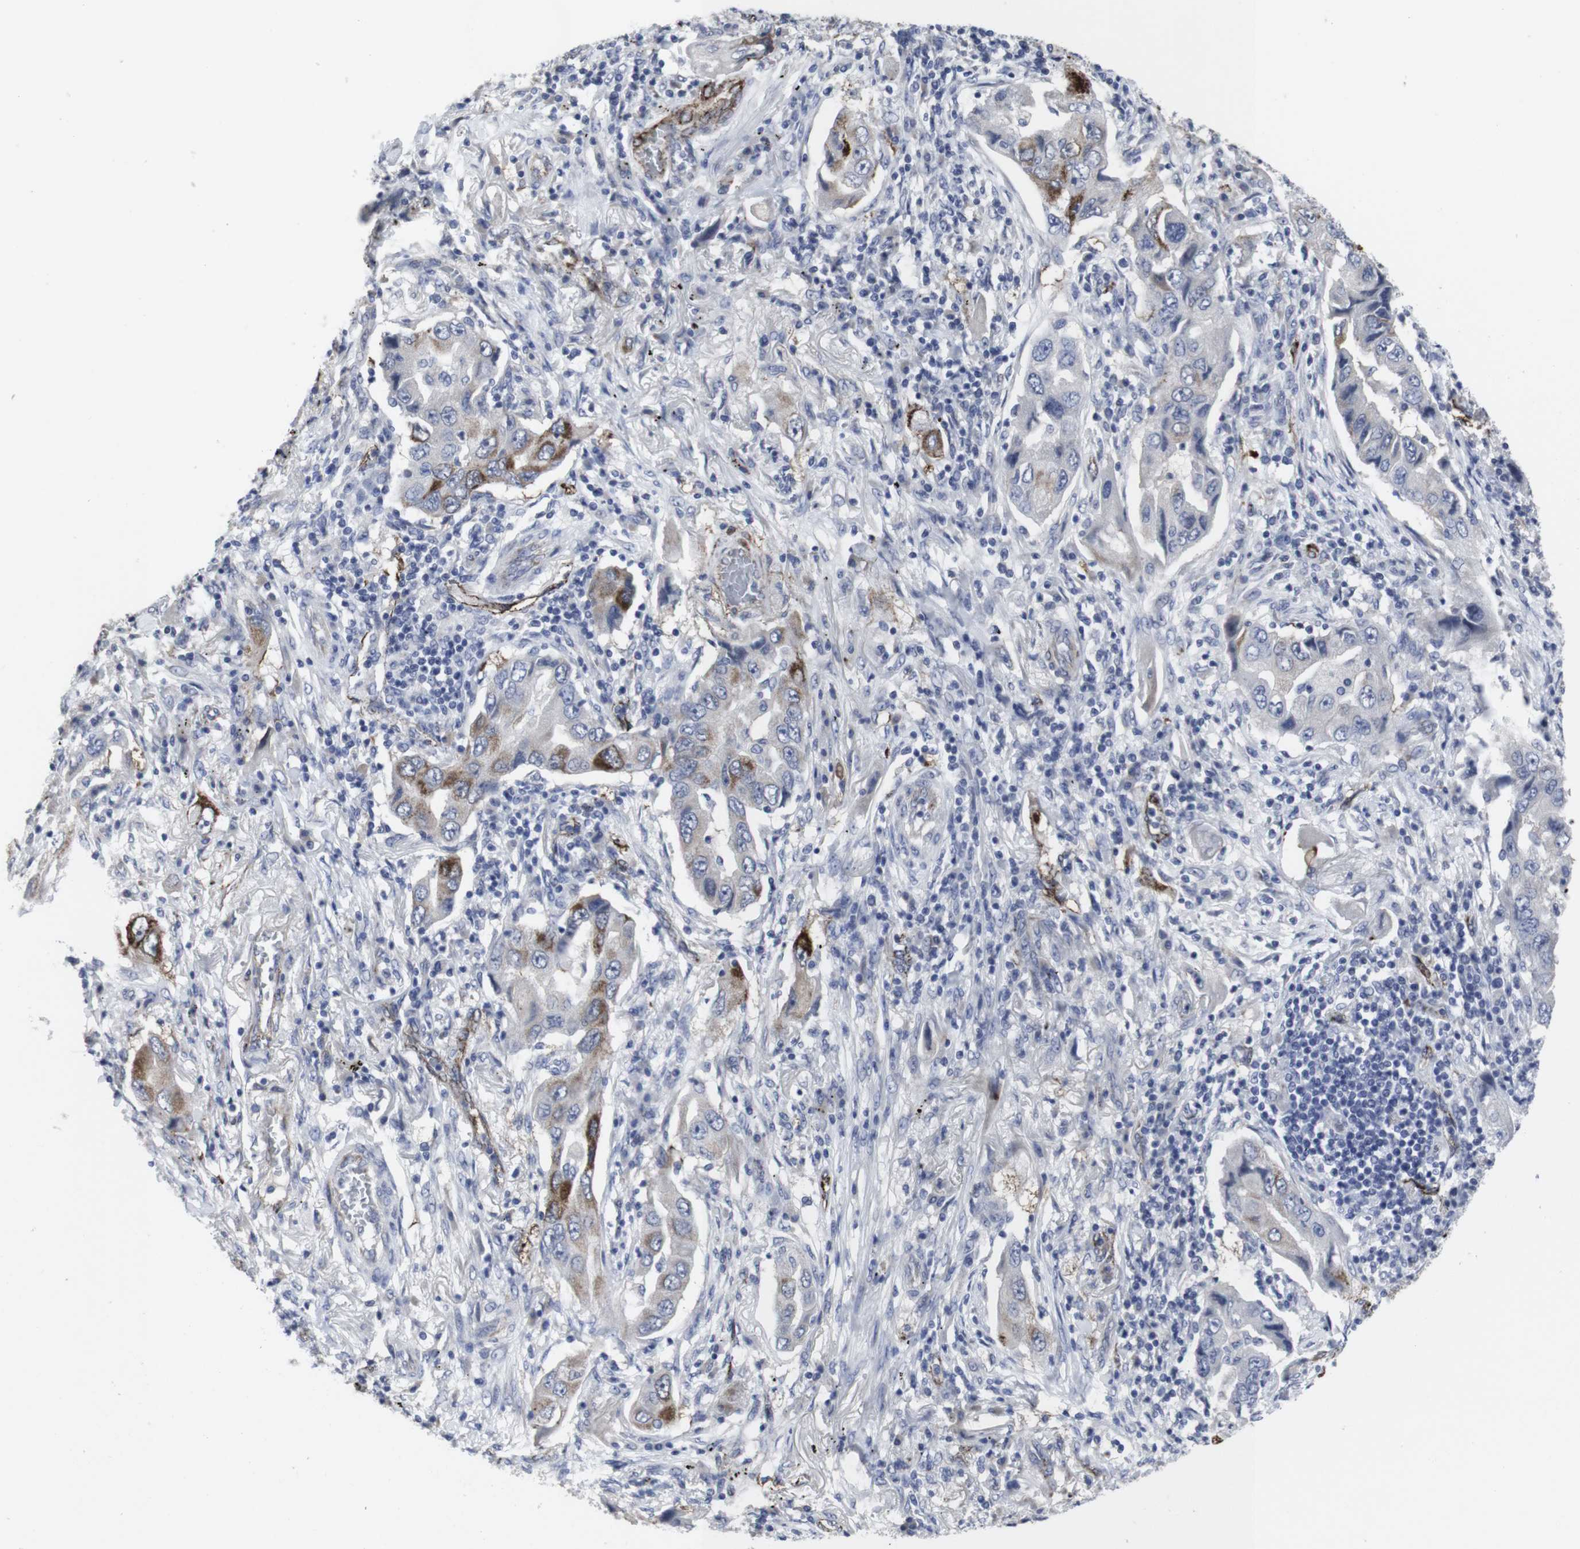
{"staining": {"intensity": "moderate", "quantity": "<25%", "location": "cytoplasmic/membranous"}, "tissue": "lung cancer", "cell_type": "Tumor cells", "image_type": "cancer", "snomed": [{"axis": "morphology", "description": "Adenocarcinoma, NOS"}, {"axis": "topography", "description": "Lung"}], "caption": "Lung cancer (adenocarcinoma) stained with a protein marker reveals moderate staining in tumor cells.", "gene": "SNCG", "patient": {"sex": "female", "age": 65}}